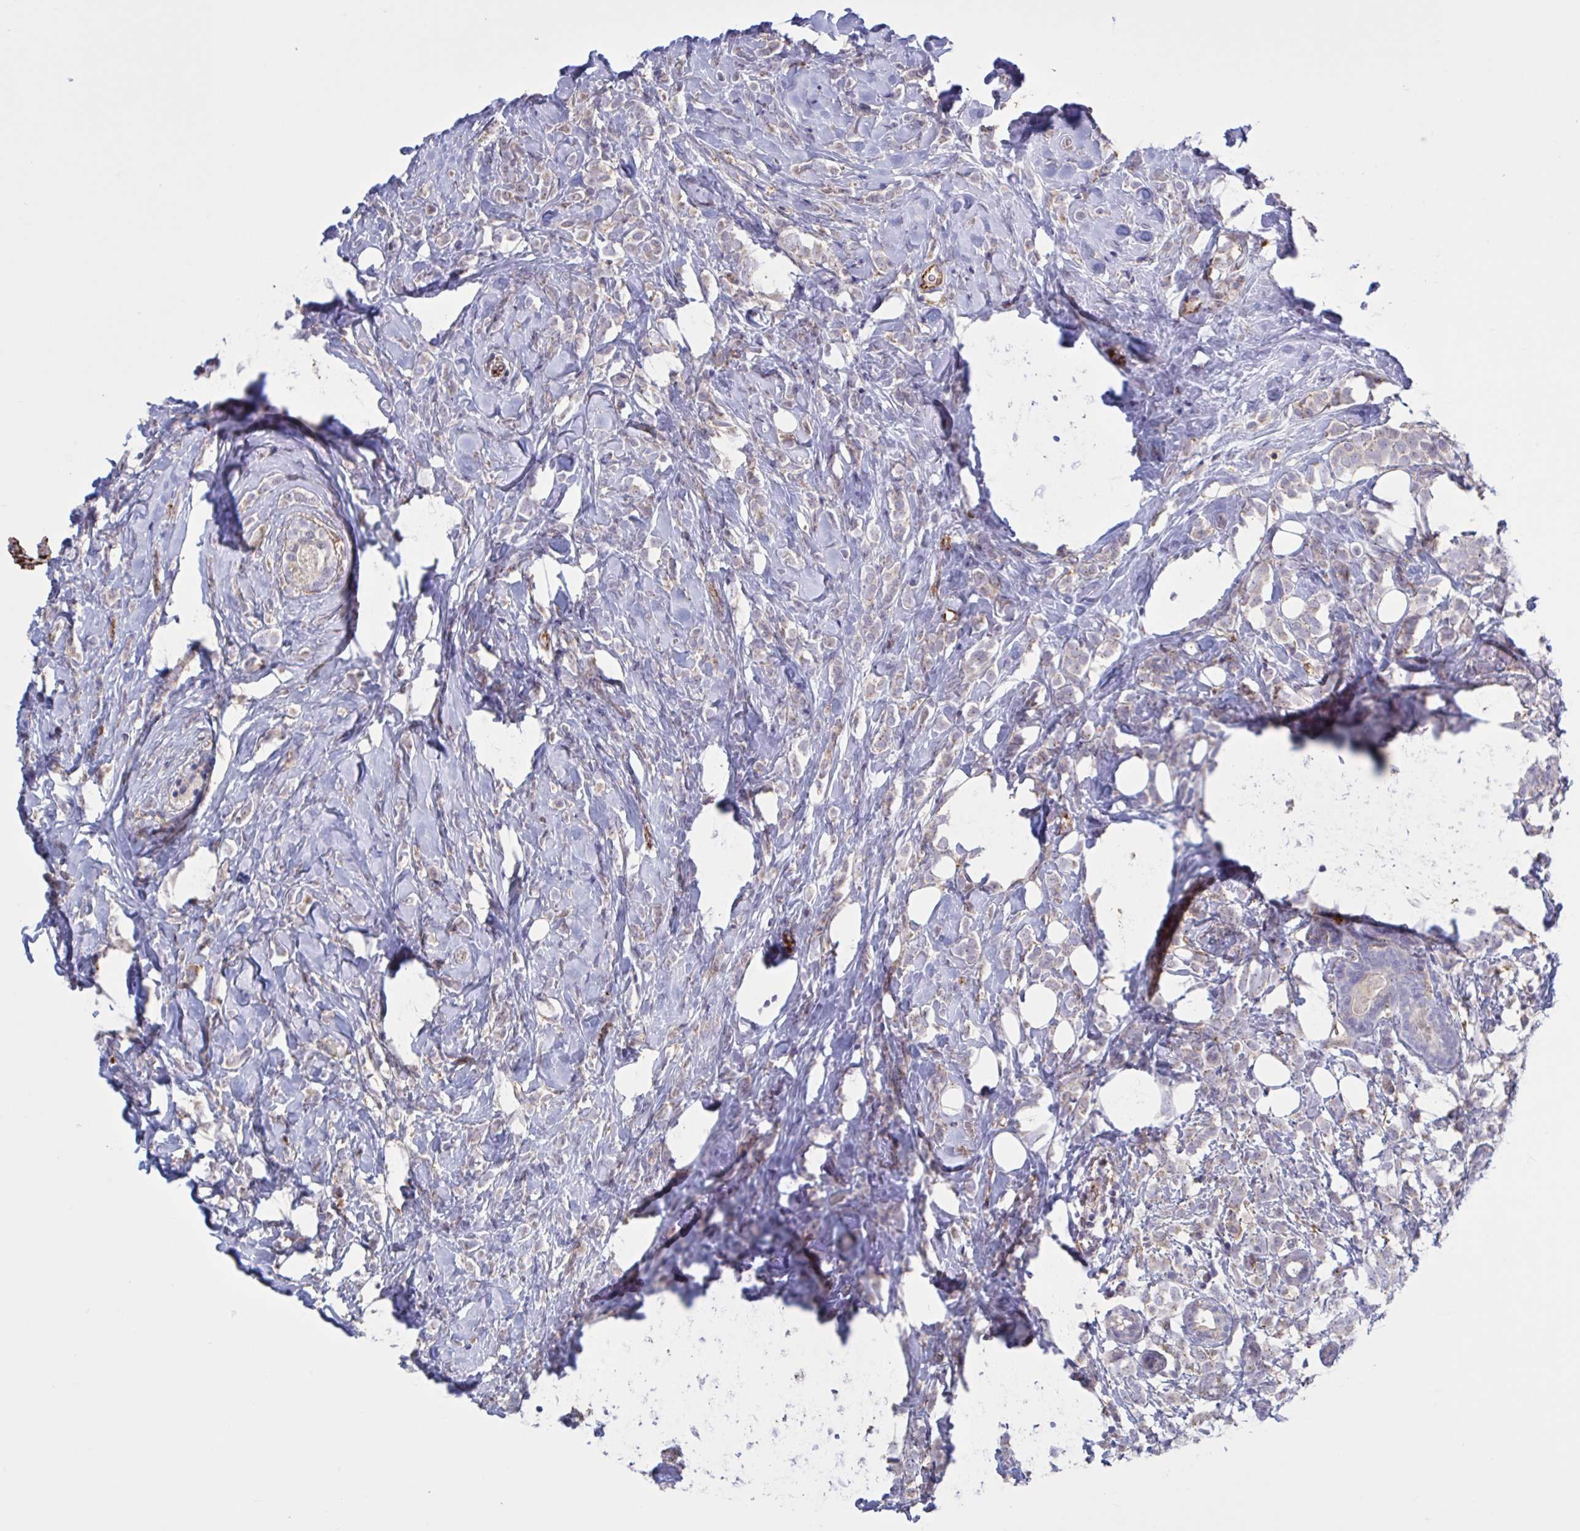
{"staining": {"intensity": "weak", "quantity": "25%-75%", "location": "cytoplasmic/membranous"}, "tissue": "breast cancer", "cell_type": "Tumor cells", "image_type": "cancer", "snomed": [{"axis": "morphology", "description": "Lobular carcinoma"}, {"axis": "topography", "description": "Breast"}], "caption": "About 25%-75% of tumor cells in human breast cancer (lobular carcinoma) reveal weak cytoplasmic/membranous protein positivity as visualized by brown immunohistochemical staining.", "gene": "CD101", "patient": {"sex": "female", "age": 49}}